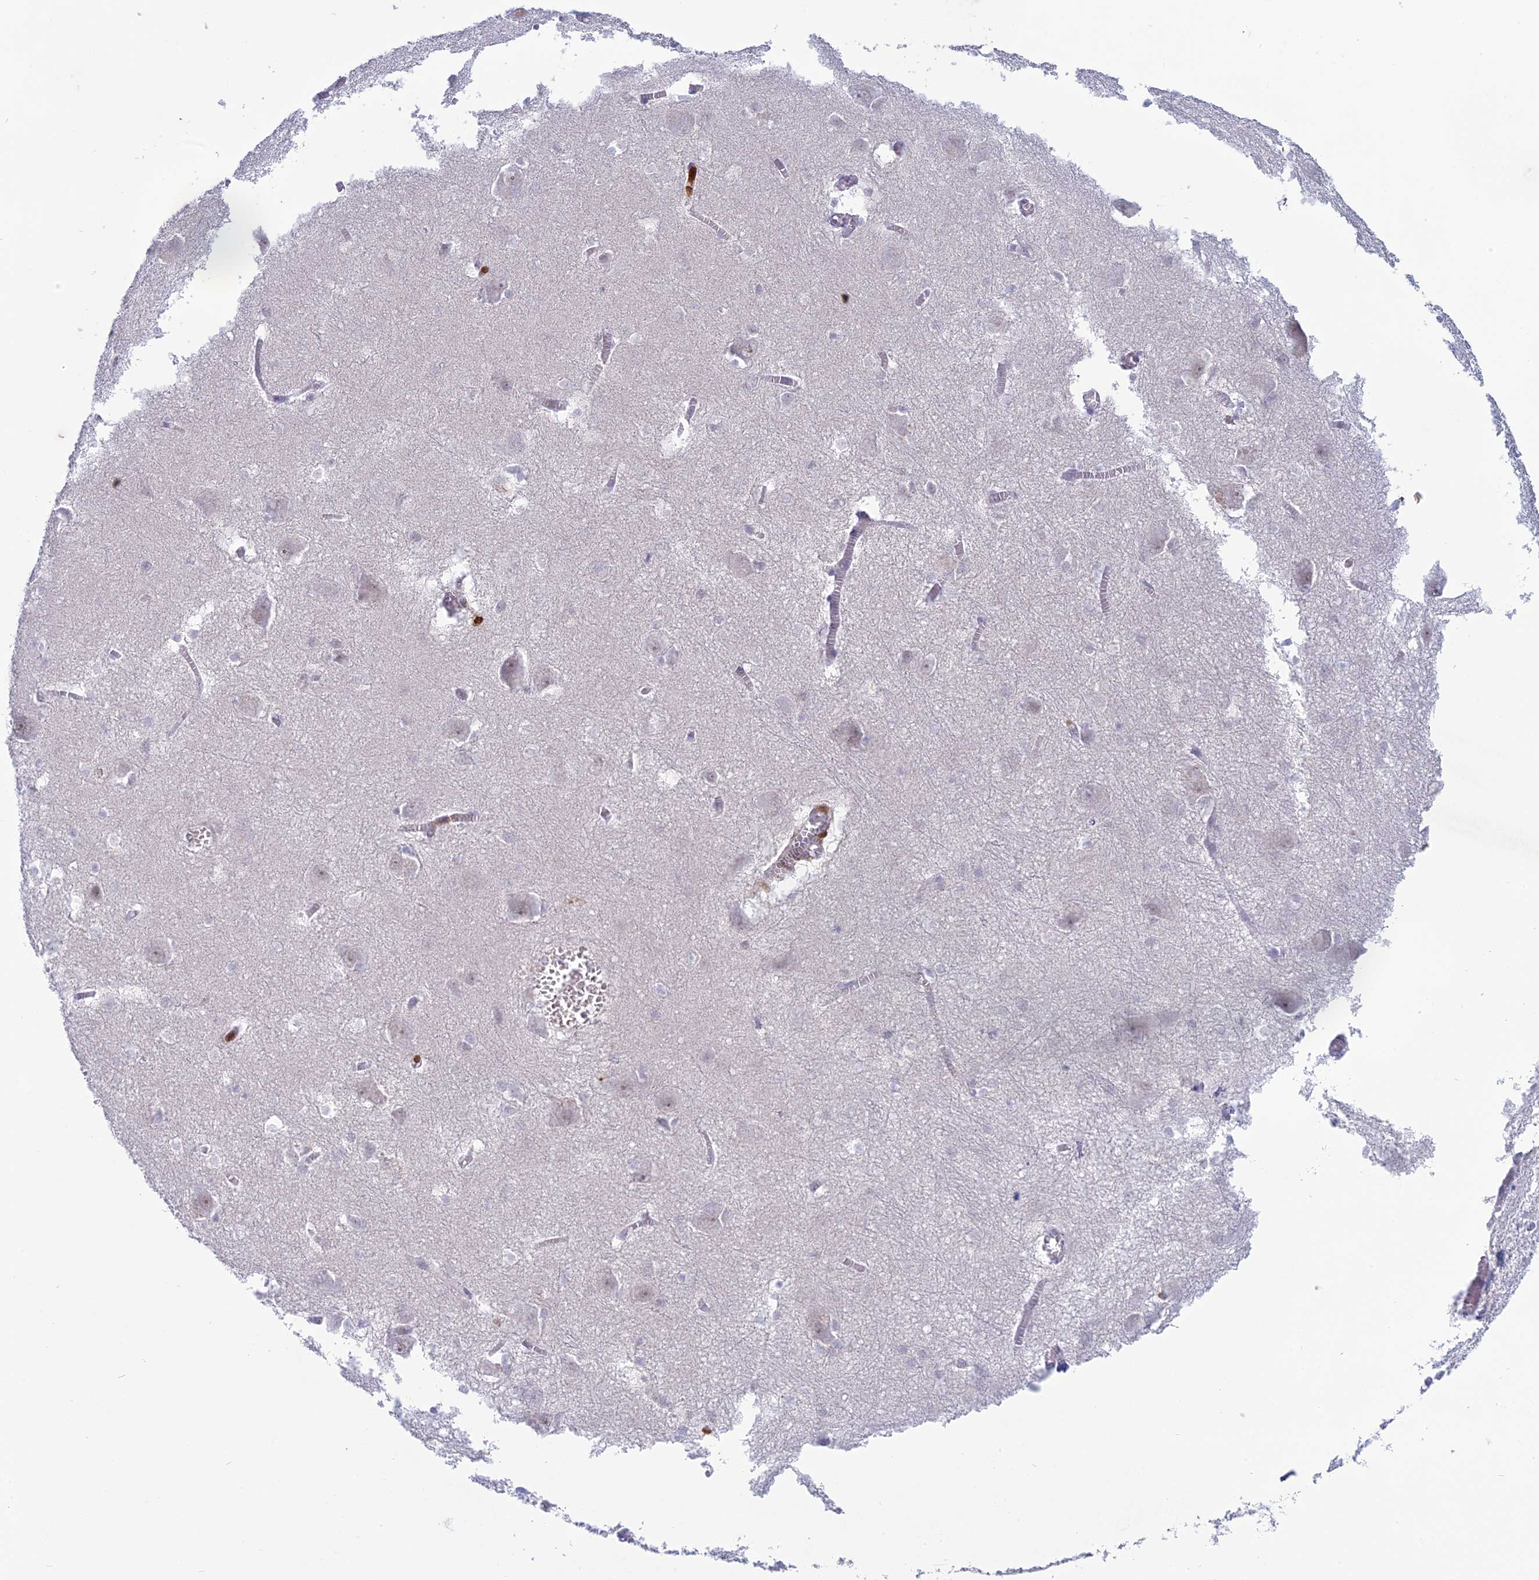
{"staining": {"intensity": "negative", "quantity": "none", "location": "none"}, "tissue": "caudate", "cell_type": "Glial cells", "image_type": "normal", "snomed": [{"axis": "morphology", "description": "Normal tissue, NOS"}, {"axis": "topography", "description": "Lateral ventricle wall"}], "caption": "The histopathology image demonstrates no staining of glial cells in unremarkable caudate. (Stains: DAB (3,3'-diaminobenzidine) IHC with hematoxylin counter stain, Microscopy: brightfield microscopy at high magnification).", "gene": "PGBD4", "patient": {"sex": "male", "age": 37}}